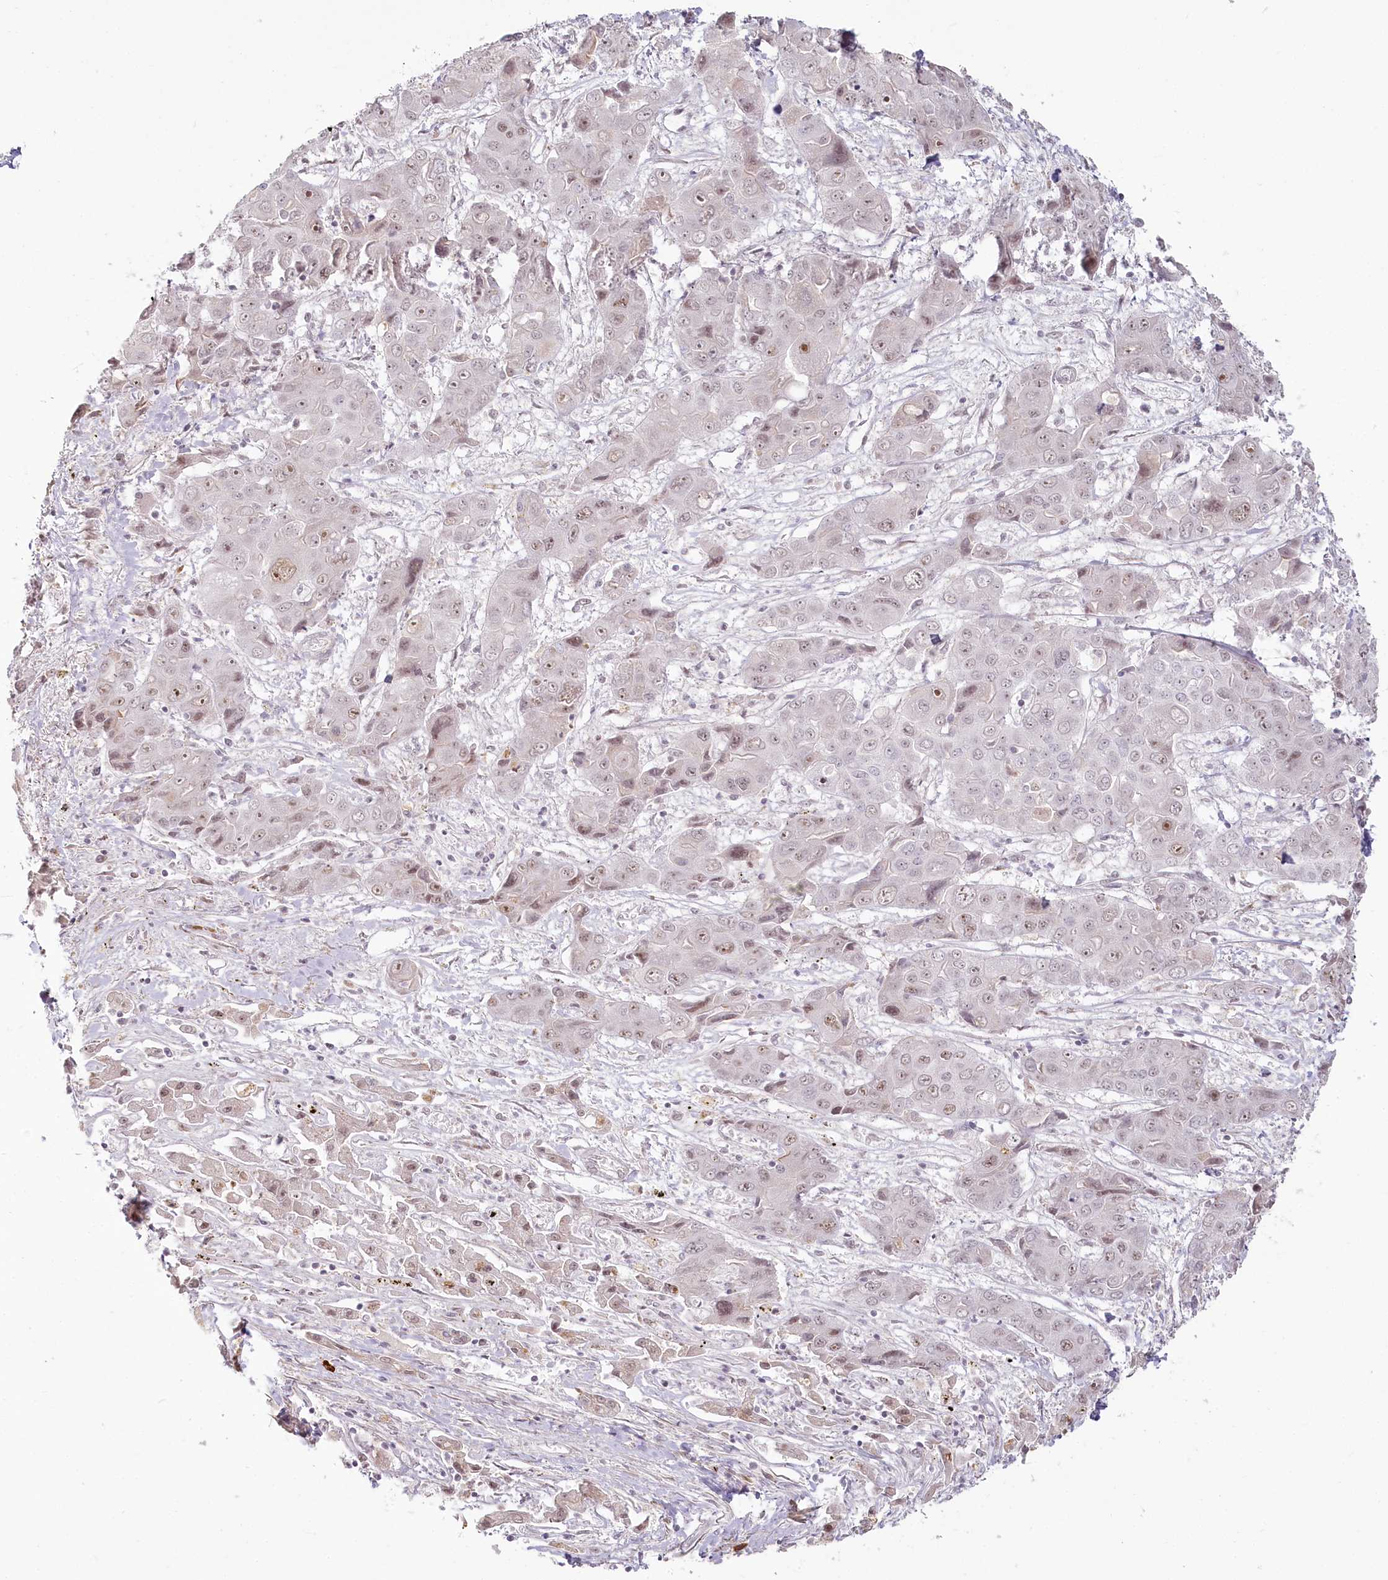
{"staining": {"intensity": "moderate", "quantity": "<25%", "location": "nuclear"}, "tissue": "liver cancer", "cell_type": "Tumor cells", "image_type": "cancer", "snomed": [{"axis": "morphology", "description": "Cholangiocarcinoma"}, {"axis": "topography", "description": "Liver"}], "caption": "An image of liver cholangiocarcinoma stained for a protein reveals moderate nuclear brown staining in tumor cells.", "gene": "EXOSC7", "patient": {"sex": "male", "age": 67}}